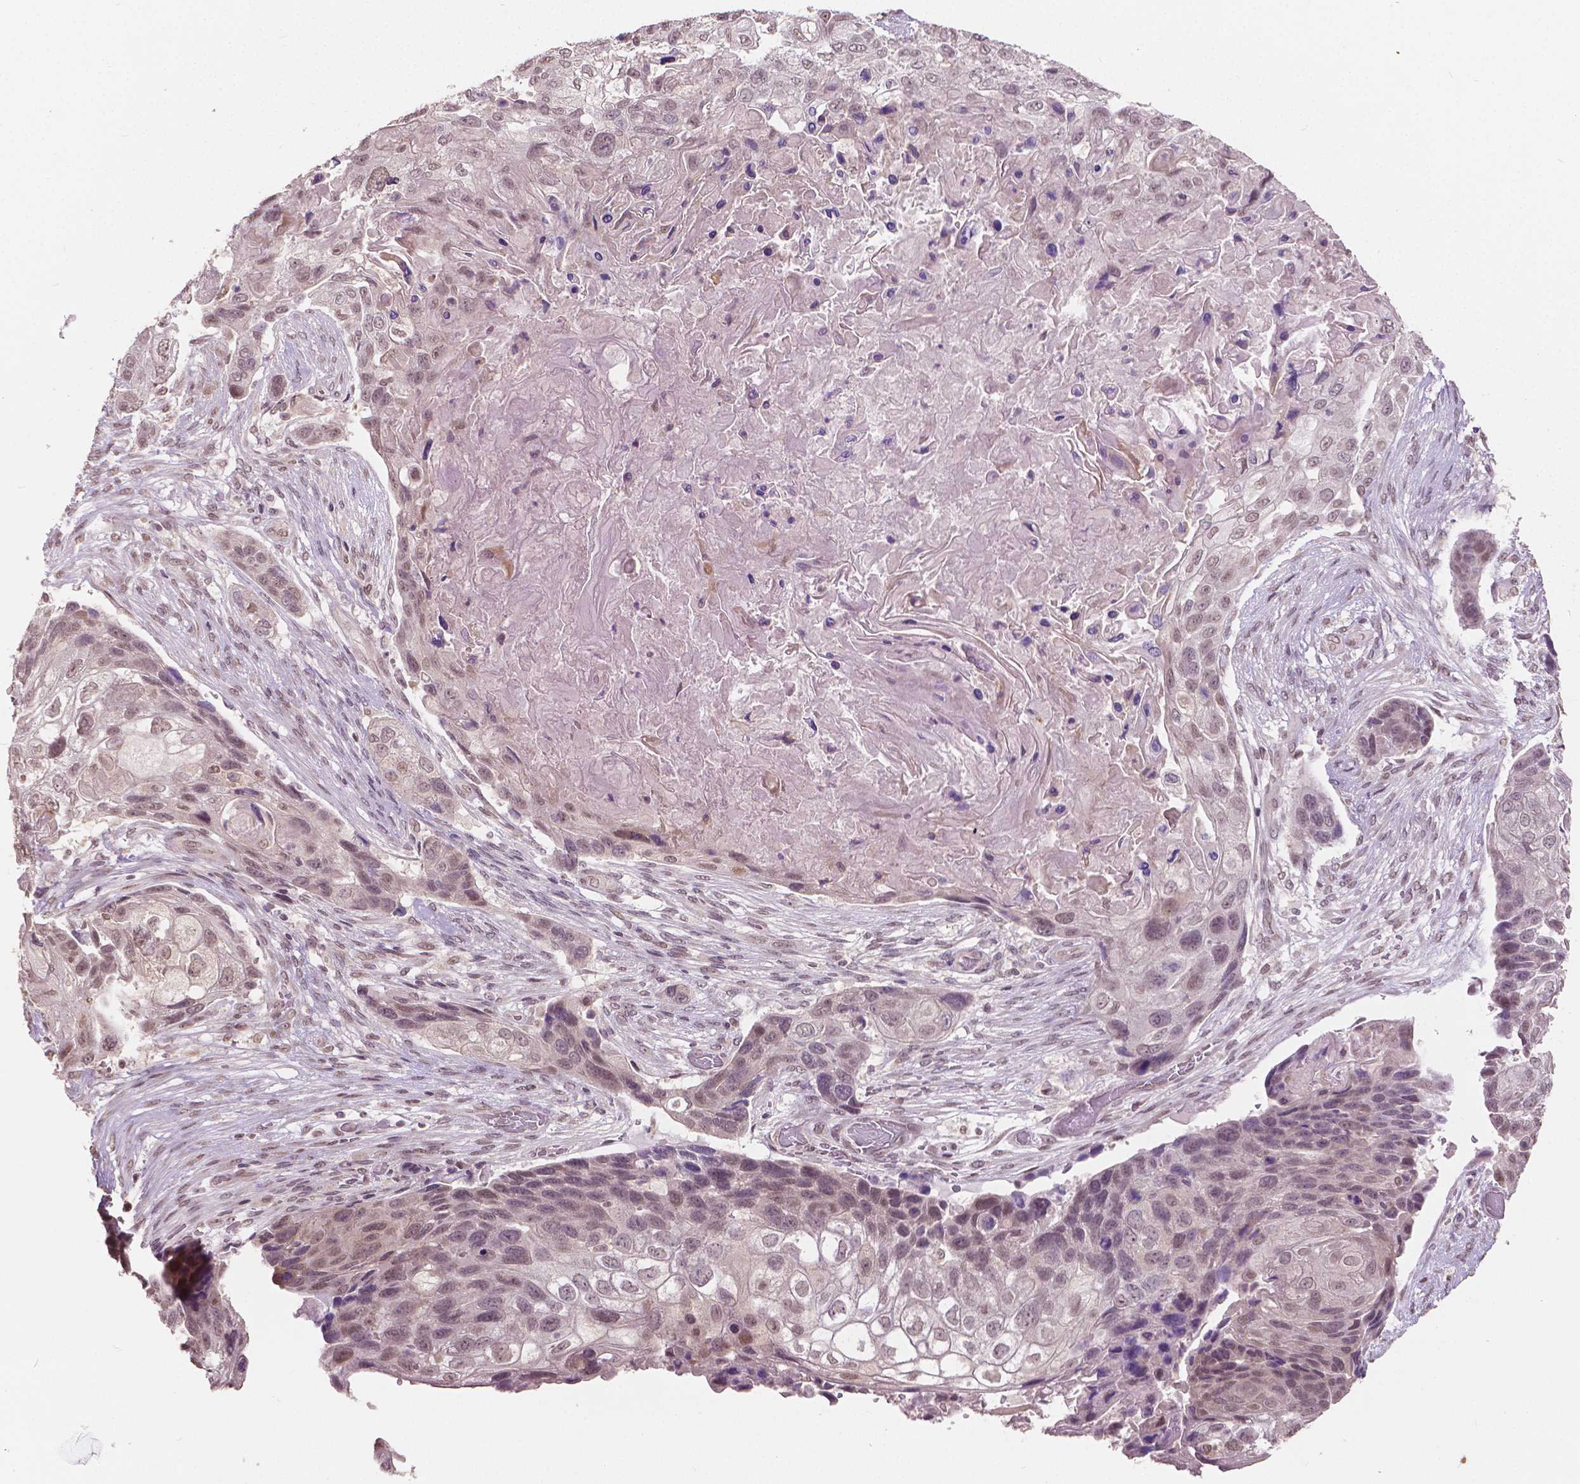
{"staining": {"intensity": "weak", "quantity": ">75%", "location": "nuclear"}, "tissue": "lung cancer", "cell_type": "Tumor cells", "image_type": "cancer", "snomed": [{"axis": "morphology", "description": "Squamous cell carcinoma, NOS"}, {"axis": "topography", "description": "Lung"}], "caption": "Immunohistochemical staining of human lung cancer (squamous cell carcinoma) displays low levels of weak nuclear staining in about >75% of tumor cells.", "gene": "HOXA10", "patient": {"sex": "male", "age": 69}}